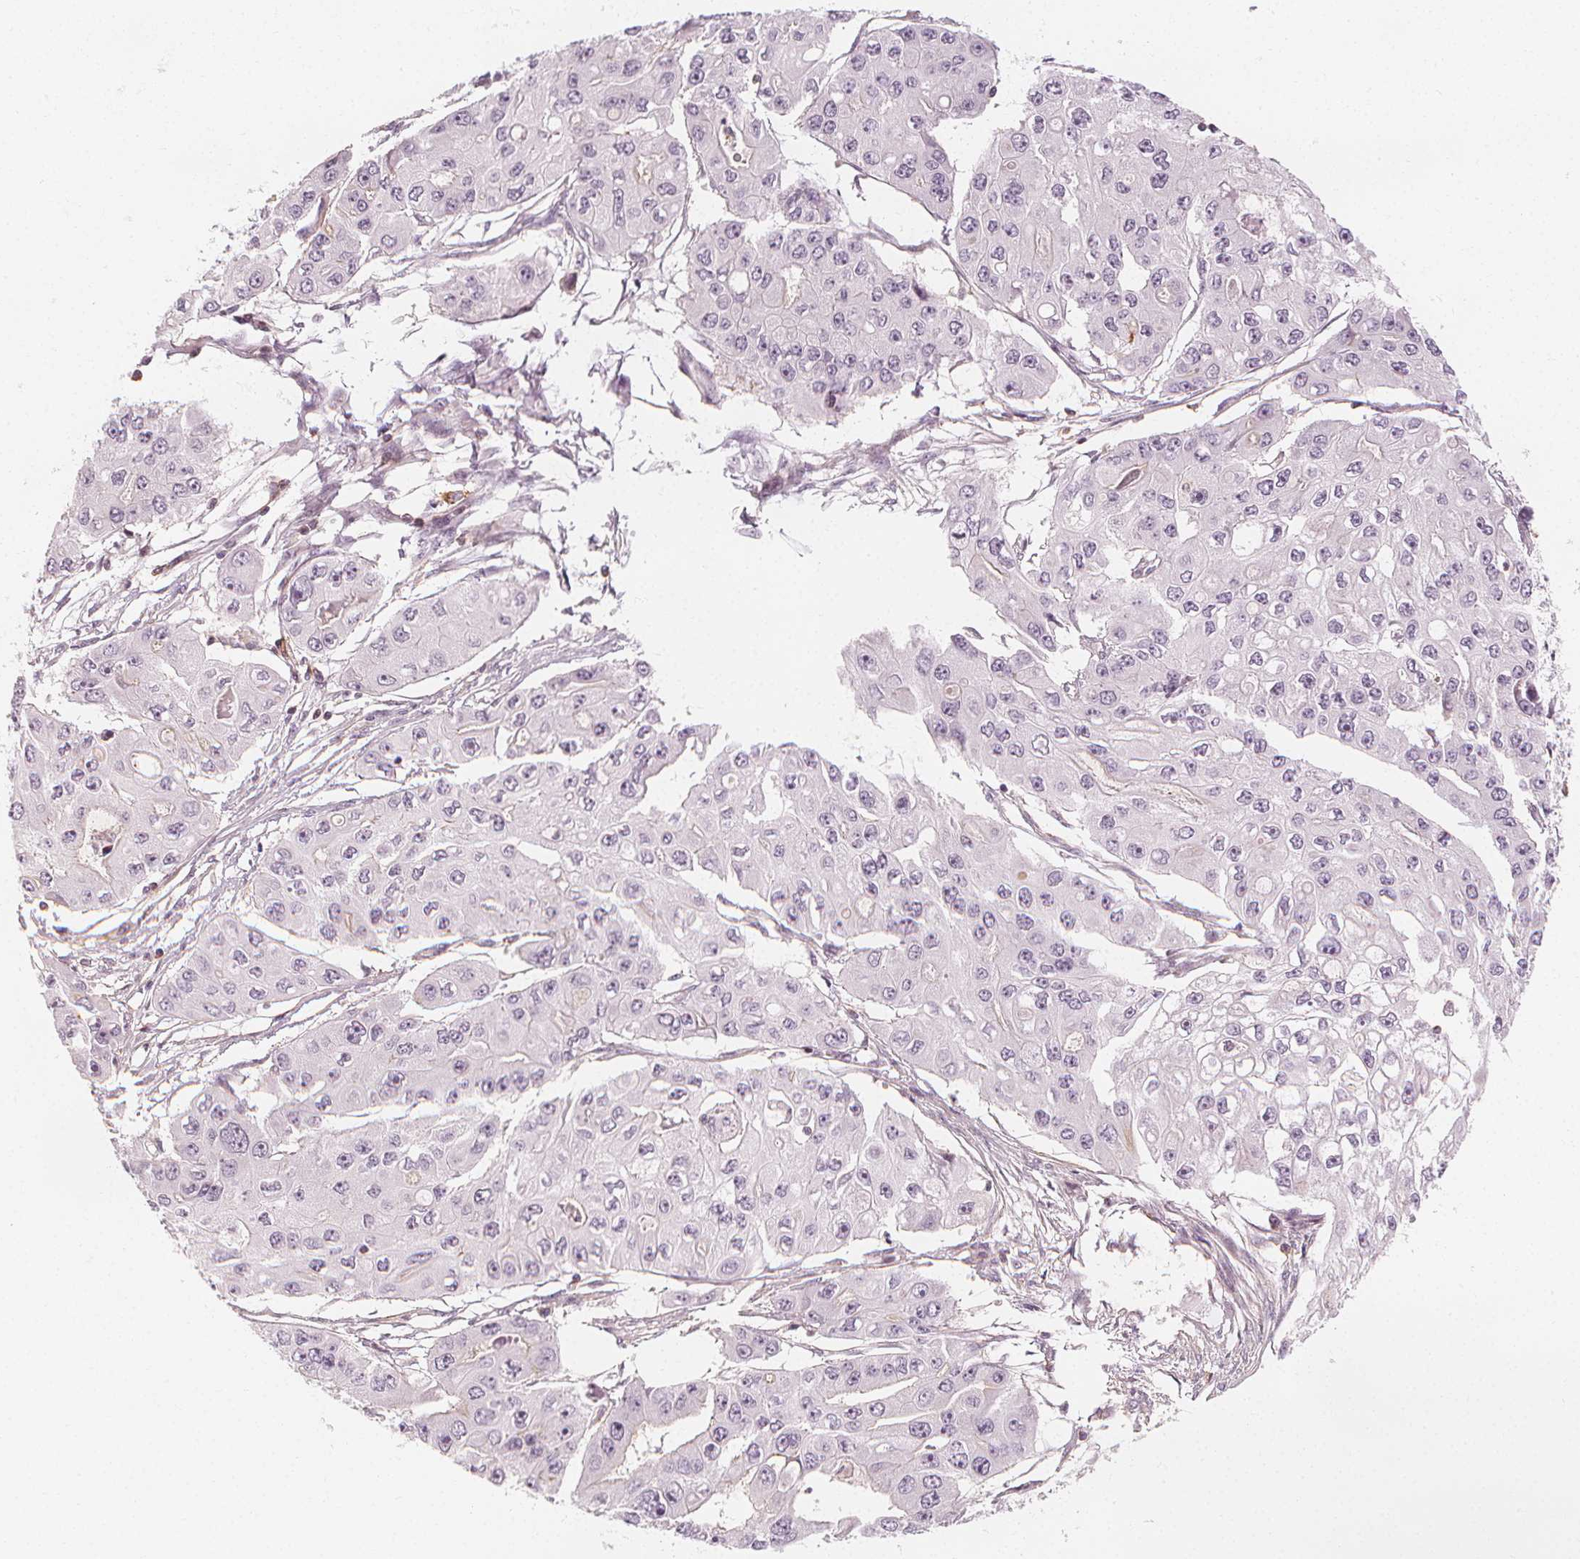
{"staining": {"intensity": "negative", "quantity": "none", "location": "none"}, "tissue": "ovarian cancer", "cell_type": "Tumor cells", "image_type": "cancer", "snomed": [{"axis": "morphology", "description": "Cystadenocarcinoma, serous, NOS"}, {"axis": "topography", "description": "Ovary"}], "caption": "Immunohistochemical staining of ovarian cancer (serous cystadenocarcinoma) displays no significant expression in tumor cells.", "gene": "ARHGAP26", "patient": {"sex": "female", "age": 56}}